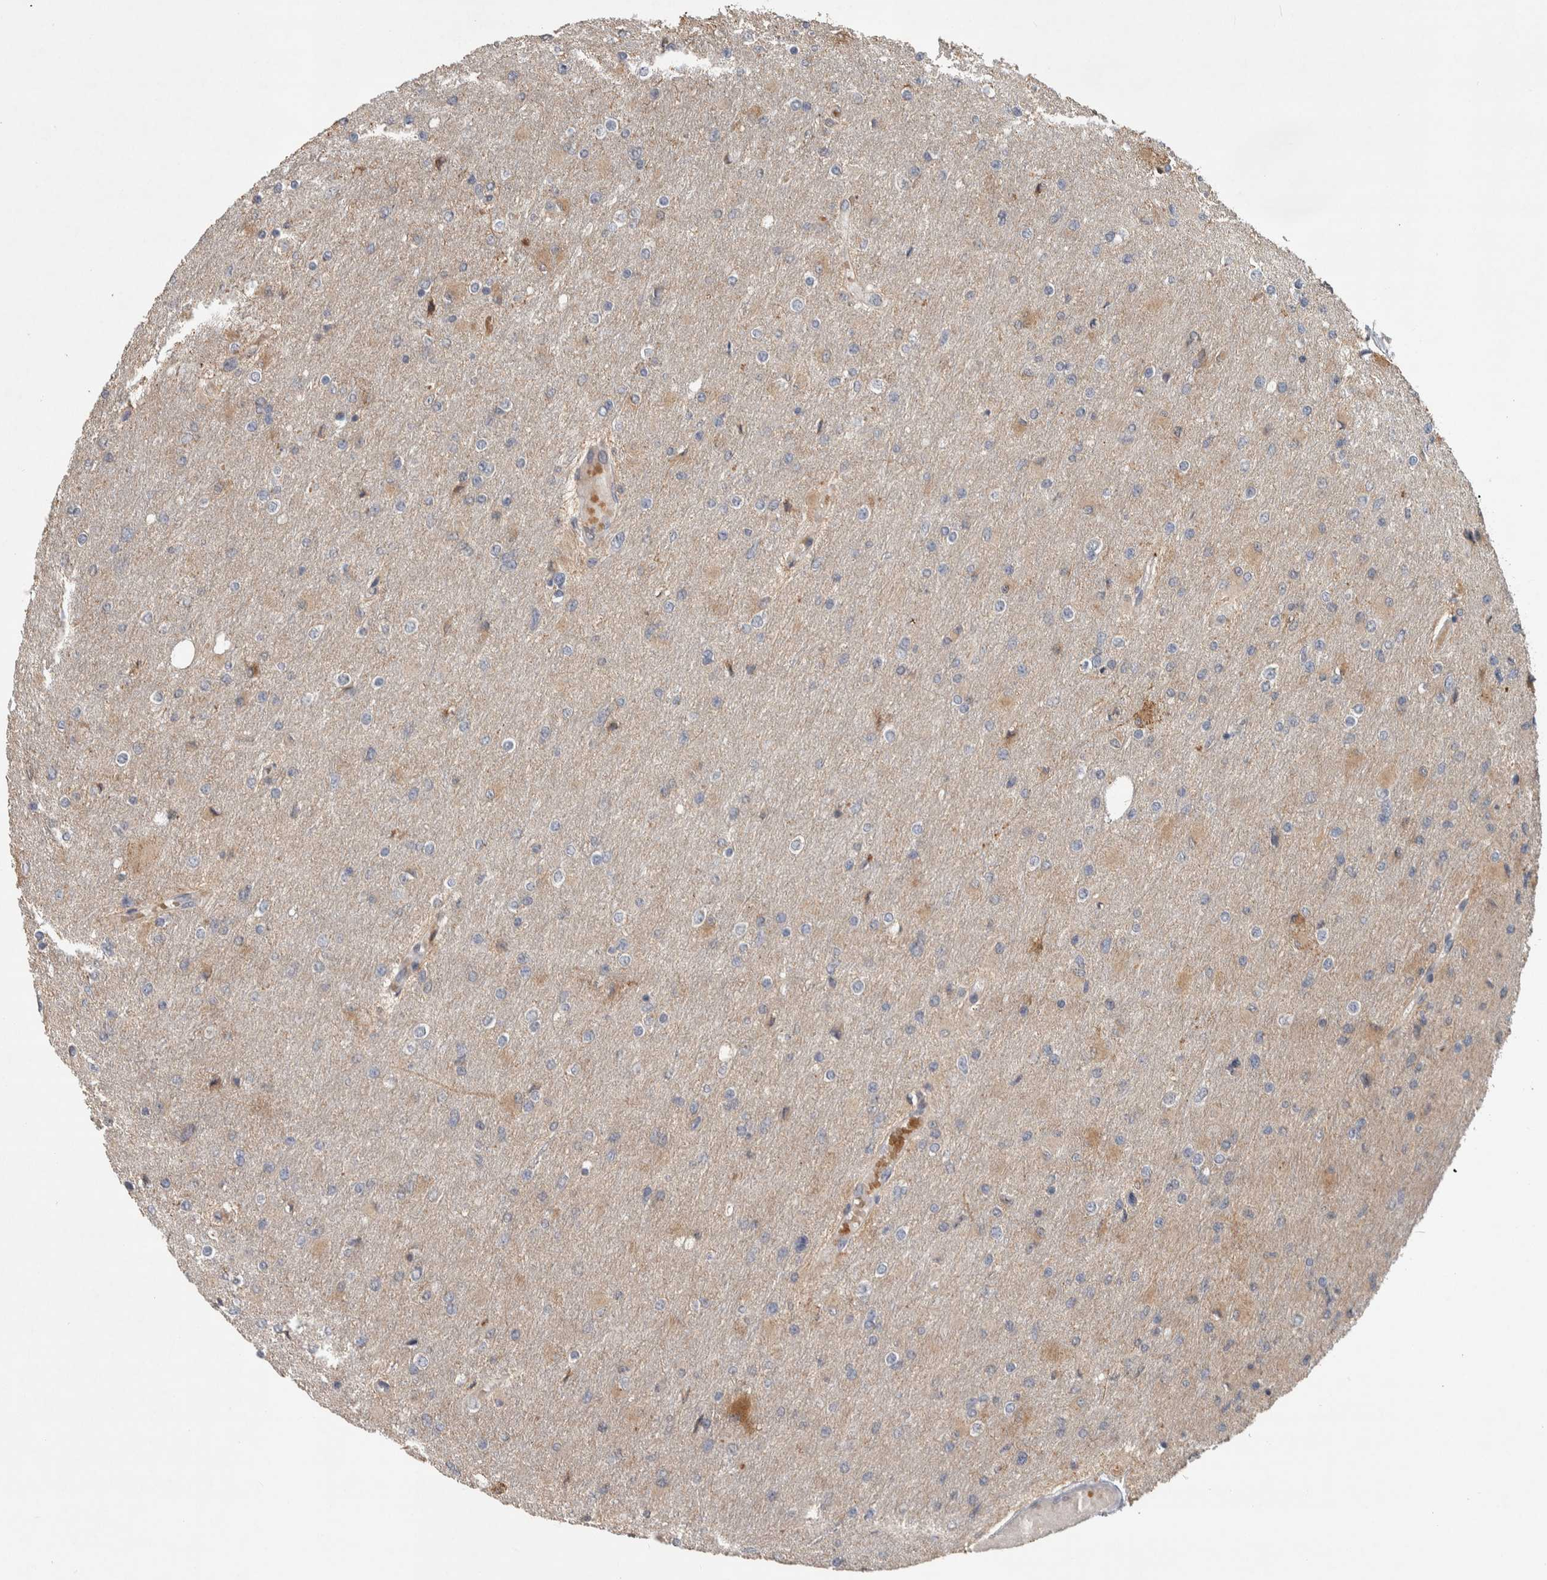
{"staining": {"intensity": "weak", "quantity": "25%-75%", "location": "cytoplasmic/membranous"}, "tissue": "glioma", "cell_type": "Tumor cells", "image_type": "cancer", "snomed": [{"axis": "morphology", "description": "Glioma, malignant, High grade"}, {"axis": "topography", "description": "Cerebral cortex"}], "caption": "Immunohistochemistry (IHC) micrograph of neoplastic tissue: human malignant high-grade glioma stained using immunohistochemistry (IHC) demonstrates low levels of weak protein expression localized specifically in the cytoplasmic/membranous of tumor cells, appearing as a cytoplasmic/membranous brown color.", "gene": "CHRM3", "patient": {"sex": "female", "age": 36}}